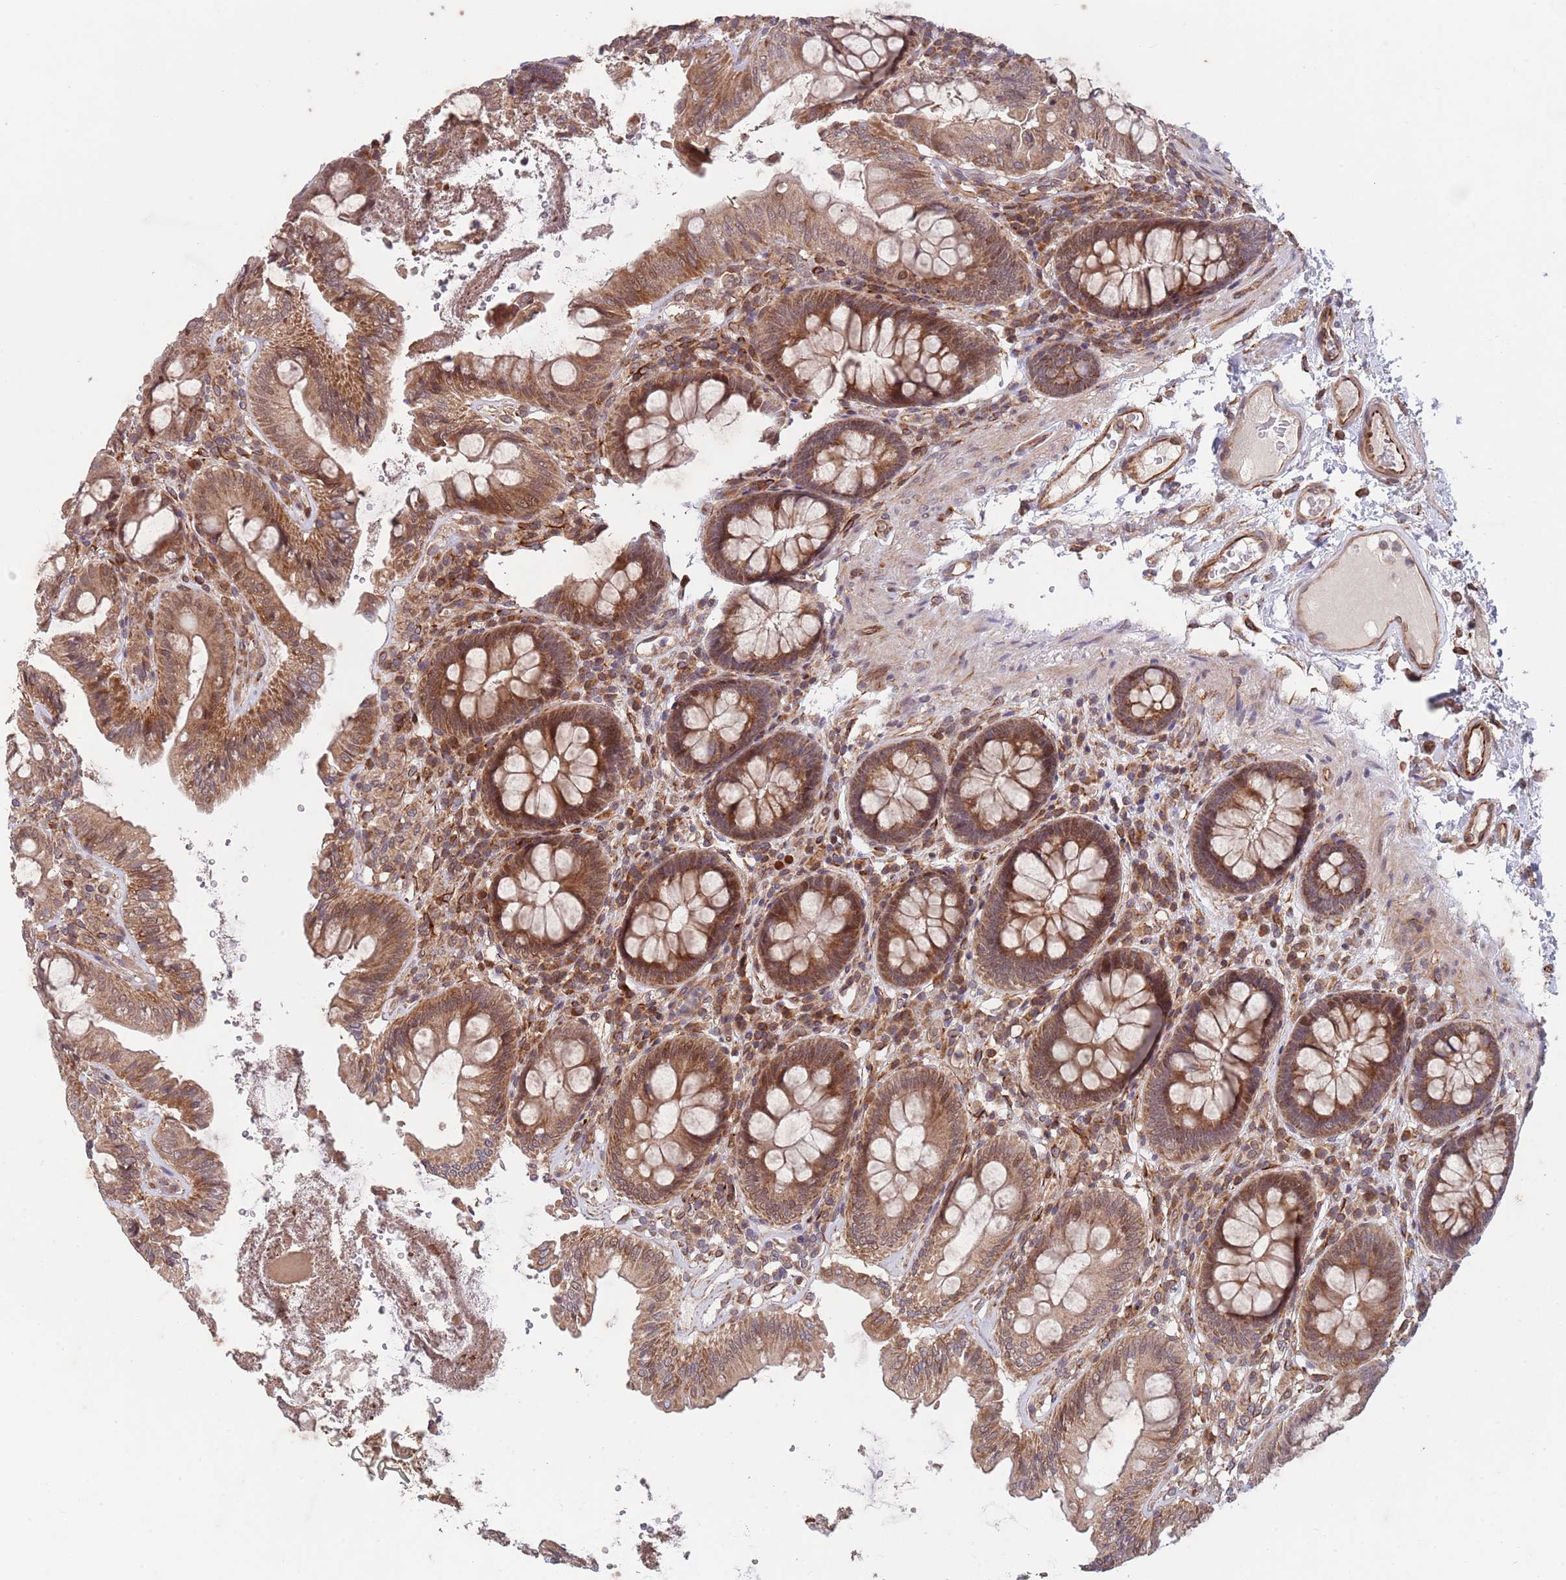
{"staining": {"intensity": "strong", "quantity": ">75%", "location": "cytoplasmic/membranous"}, "tissue": "colon", "cell_type": "Endothelial cells", "image_type": "normal", "snomed": [{"axis": "morphology", "description": "Normal tissue, NOS"}, {"axis": "topography", "description": "Colon"}], "caption": "Protein staining by immunohistochemistry (IHC) exhibits strong cytoplasmic/membranous expression in approximately >75% of endothelial cells in benign colon.", "gene": "CHD9", "patient": {"sex": "male", "age": 84}}